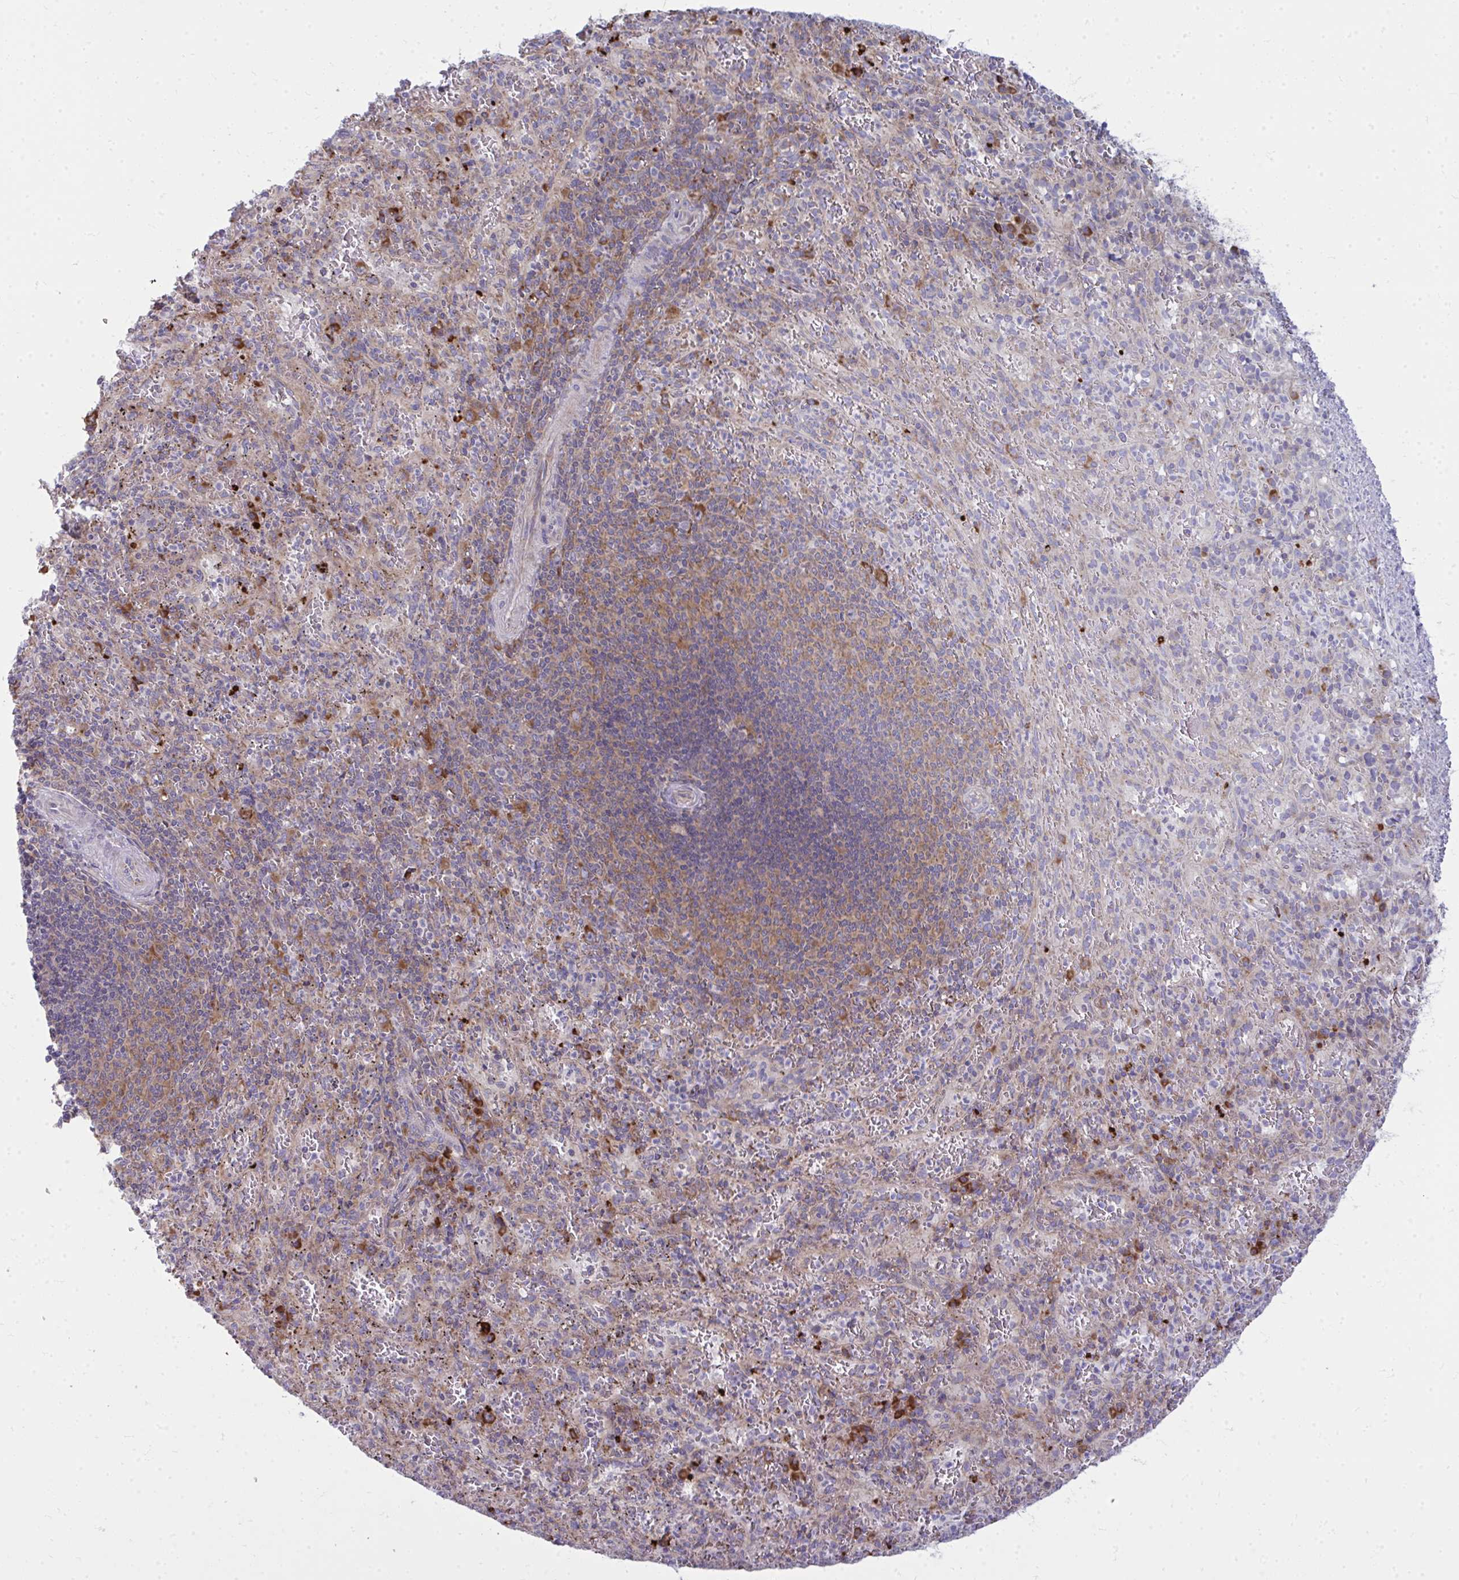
{"staining": {"intensity": "moderate", "quantity": "25%-75%", "location": "cytoplasmic/membranous"}, "tissue": "spleen", "cell_type": "Cells in red pulp", "image_type": "normal", "snomed": [{"axis": "morphology", "description": "Normal tissue, NOS"}, {"axis": "topography", "description": "Spleen"}], "caption": "A medium amount of moderate cytoplasmic/membranous staining is seen in about 25%-75% of cells in red pulp in unremarkable spleen.", "gene": "GFPT2", "patient": {"sex": "male", "age": 57}}